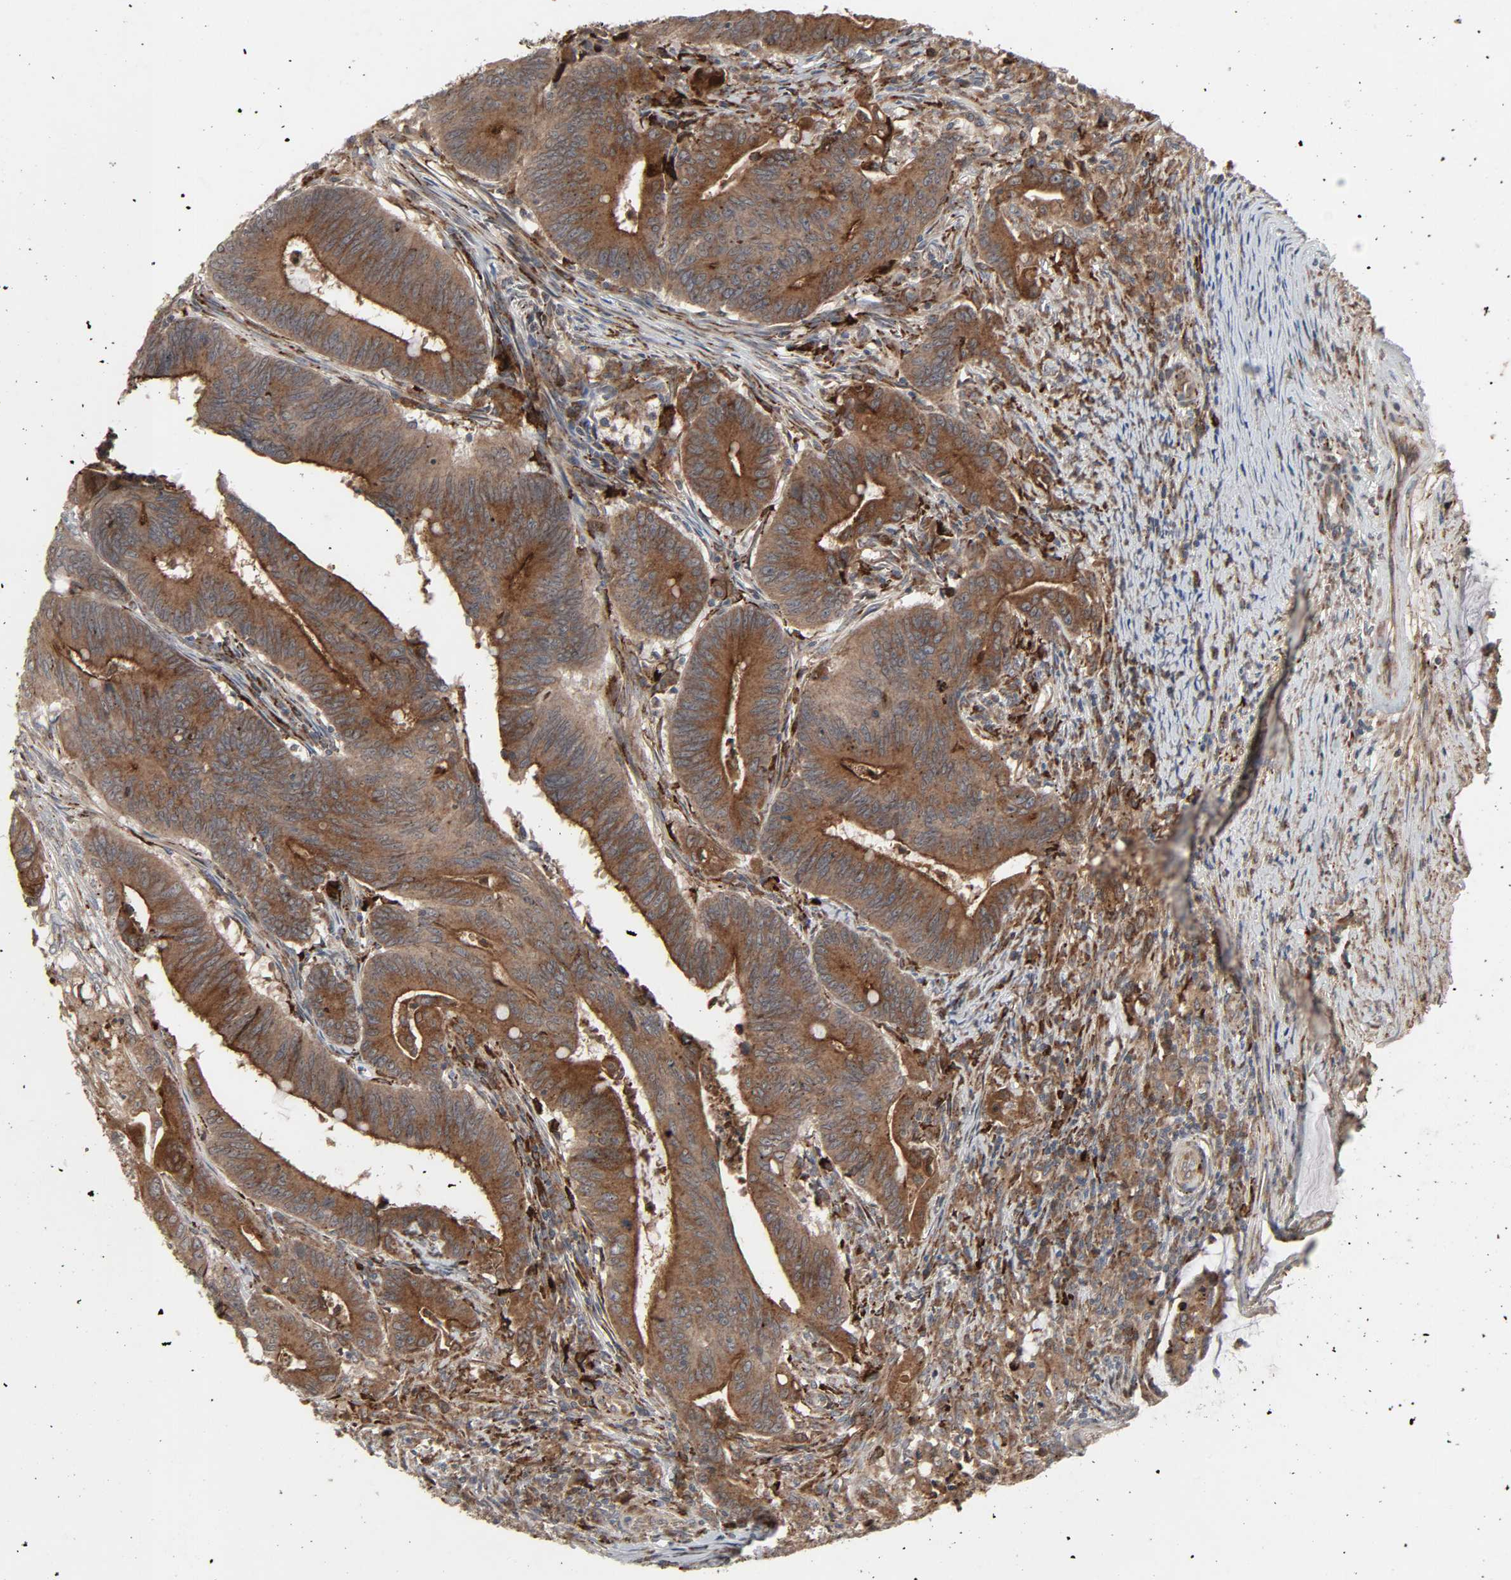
{"staining": {"intensity": "strong", "quantity": ">75%", "location": "cytoplasmic/membranous"}, "tissue": "colorectal cancer", "cell_type": "Tumor cells", "image_type": "cancer", "snomed": [{"axis": "morphology", "description": "Adenocarcinoma, NOS"}, {"axis": "topography", "description": "Colon"}], "caption": "Human adenocarcinoma (colorectal) stained for a protein (brown) exhibits strong cytoplasmic/membranous positive positivity in about >75% of tumor cells.", "gene": "ADCY4", "patient": {"sex": "male", "age": 45}}